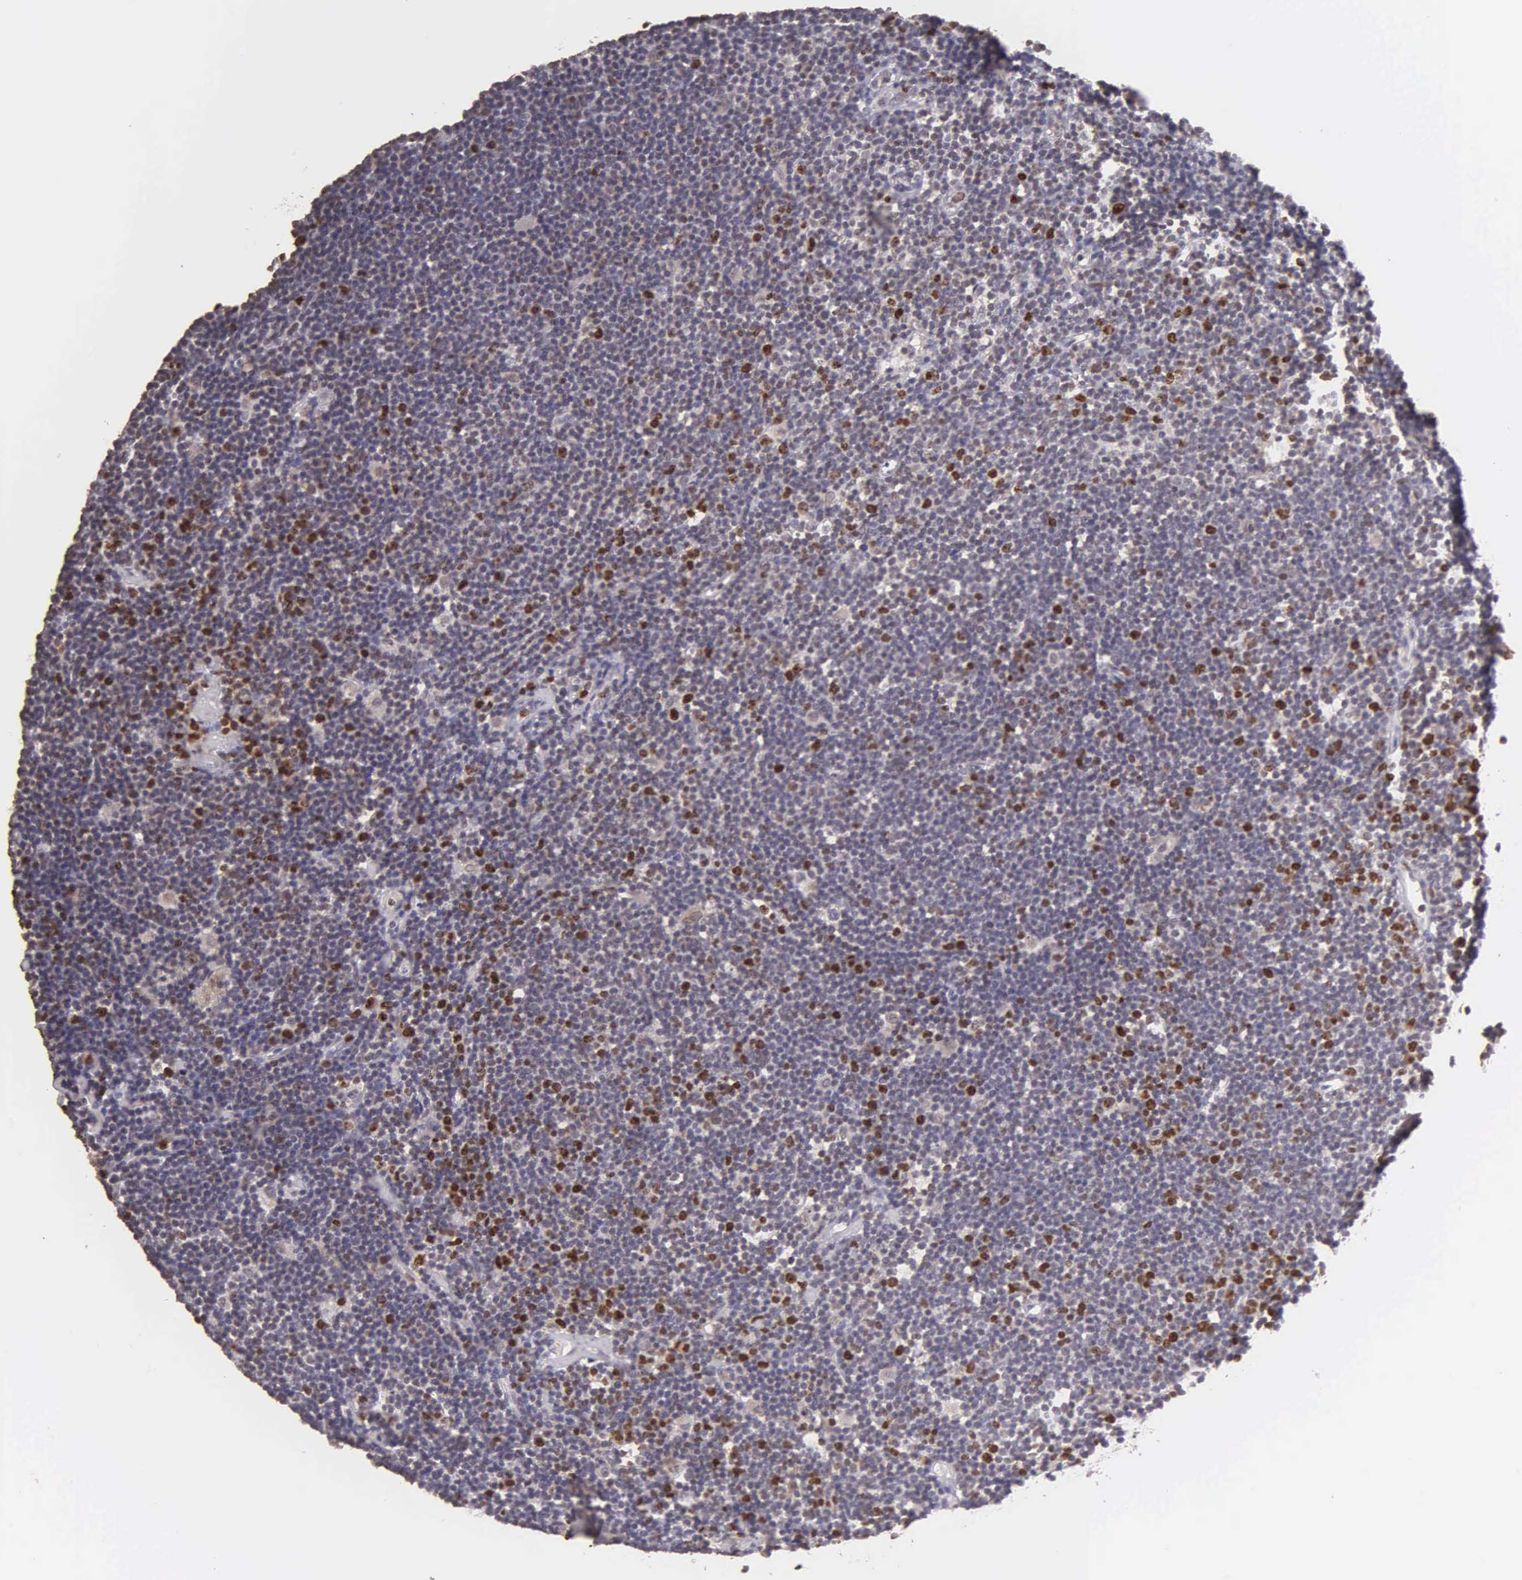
{"staining": {"intensity": "strong", "quantity": "<25%", "location": "nuclear"}, "tissue": "lymphoma", "cell_type": "Tumor cells", "image_type": "cancer", "snomed": [{"axis": "morphology", "description": "Malignant lymphoma, non-Hodgkin's type, Low grade"}, {"axis": "topography", "description": "Lymph node"}], "caption": "High-magnification brightfield microscopy of lymphoma stained with DAB (brown) and counterstained with hematoxylin (blue). tumor cells exhibit strong nuclear staining is present in approximately<25% of cells.", "gene": "MKI67", "patient": {"sex": "male", "age": 65}}